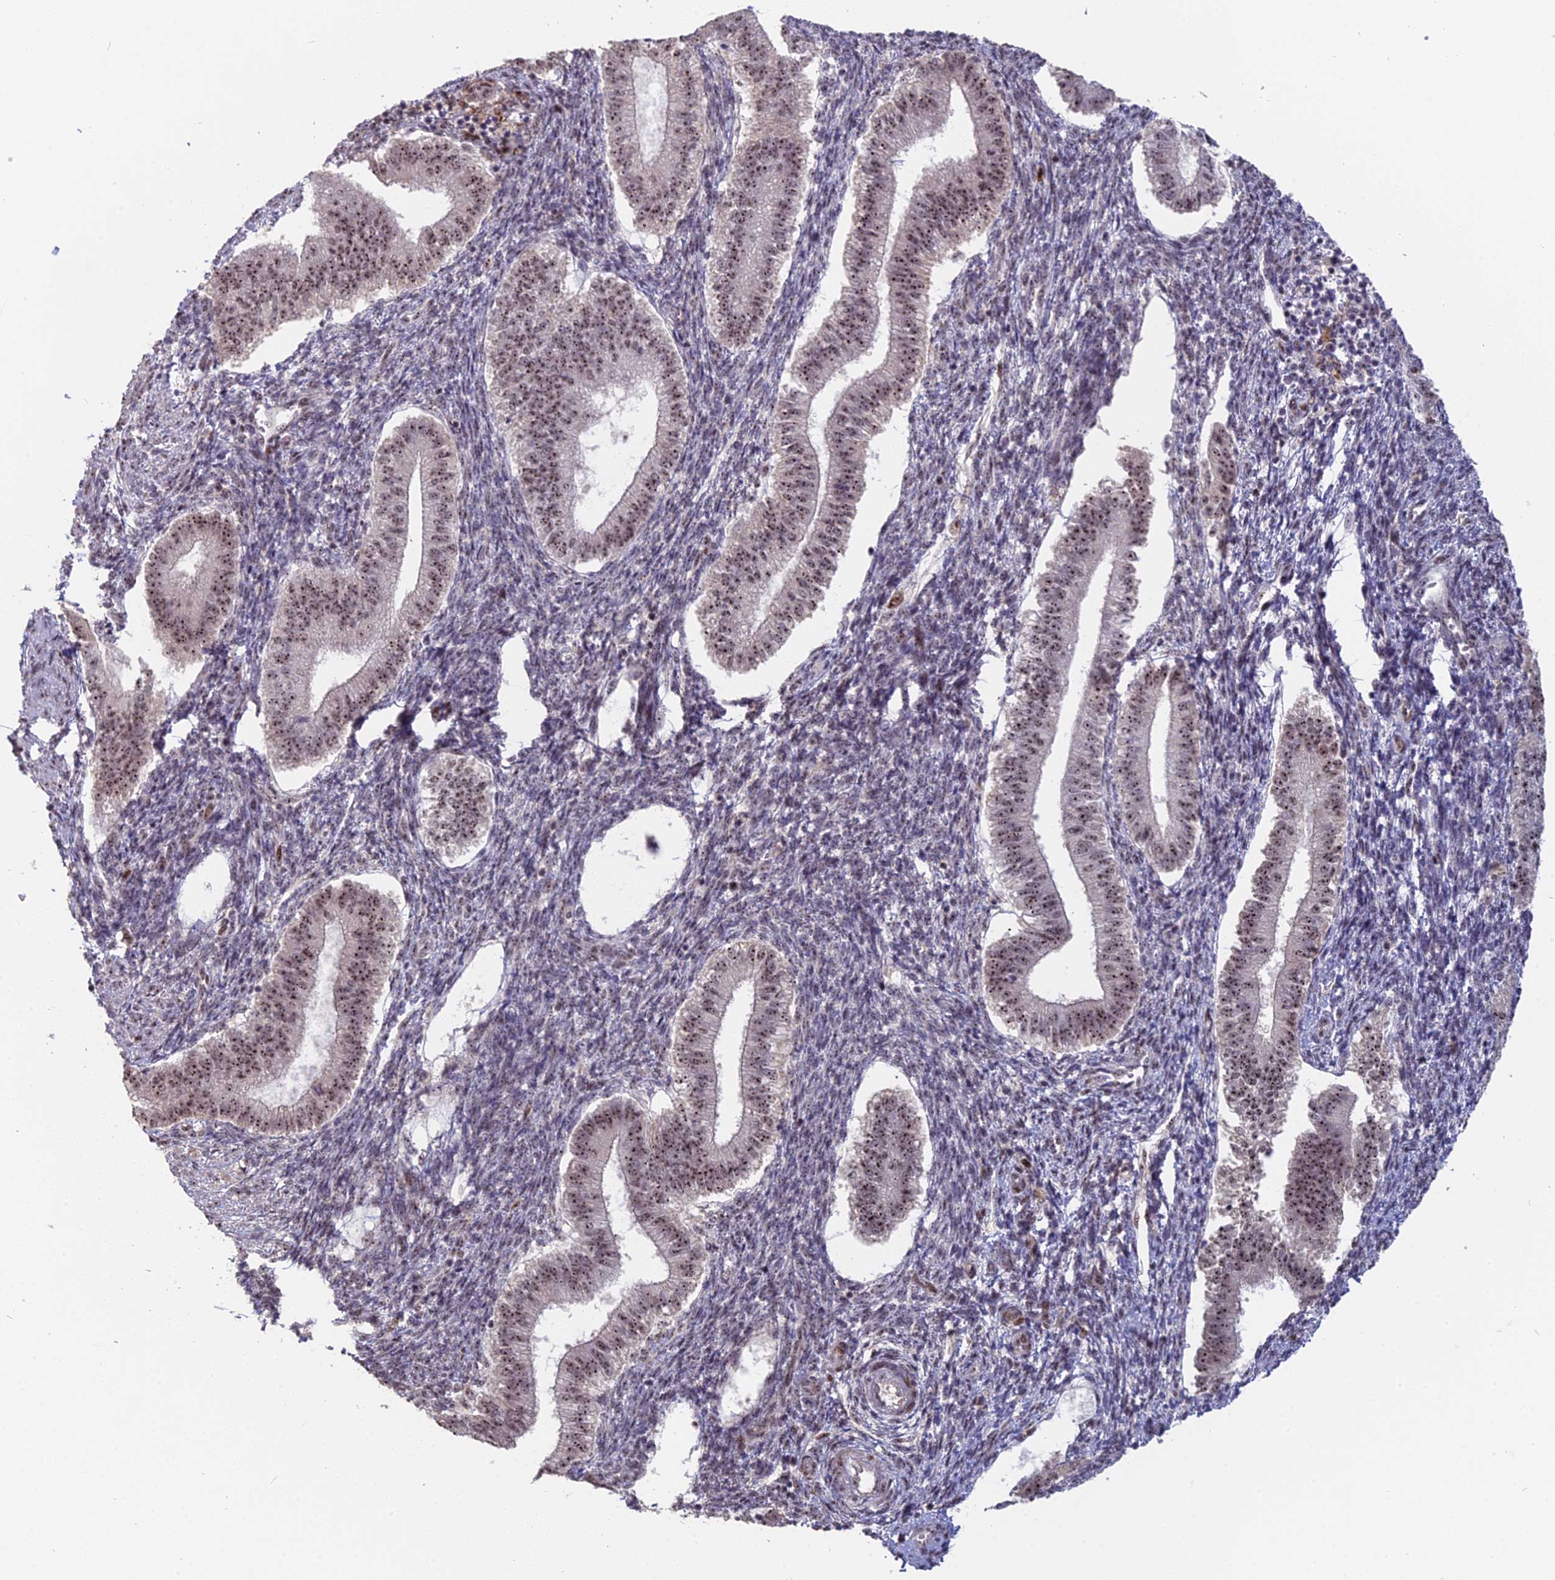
{"staining": {"intensity": "negative", "quantity": "none", "location": "none"}, "tissue": "endometrium", "cell_type": "Cells in endometrial stroma", "image_type": "normal", "snomed": [{"axis": "morphology", "description": "Normal tissue, NOS"}, {"axis": "topography", "description": "Endometrium"}], "caption": "The immunohistochemistry photomicrograph has no significant staining in cells in endometrial stroma of endometrium. (IHC, brightfield microscopy, high magnification).", "gene": "FAM131A", "patient": {"sex": "female", "age": 24}}